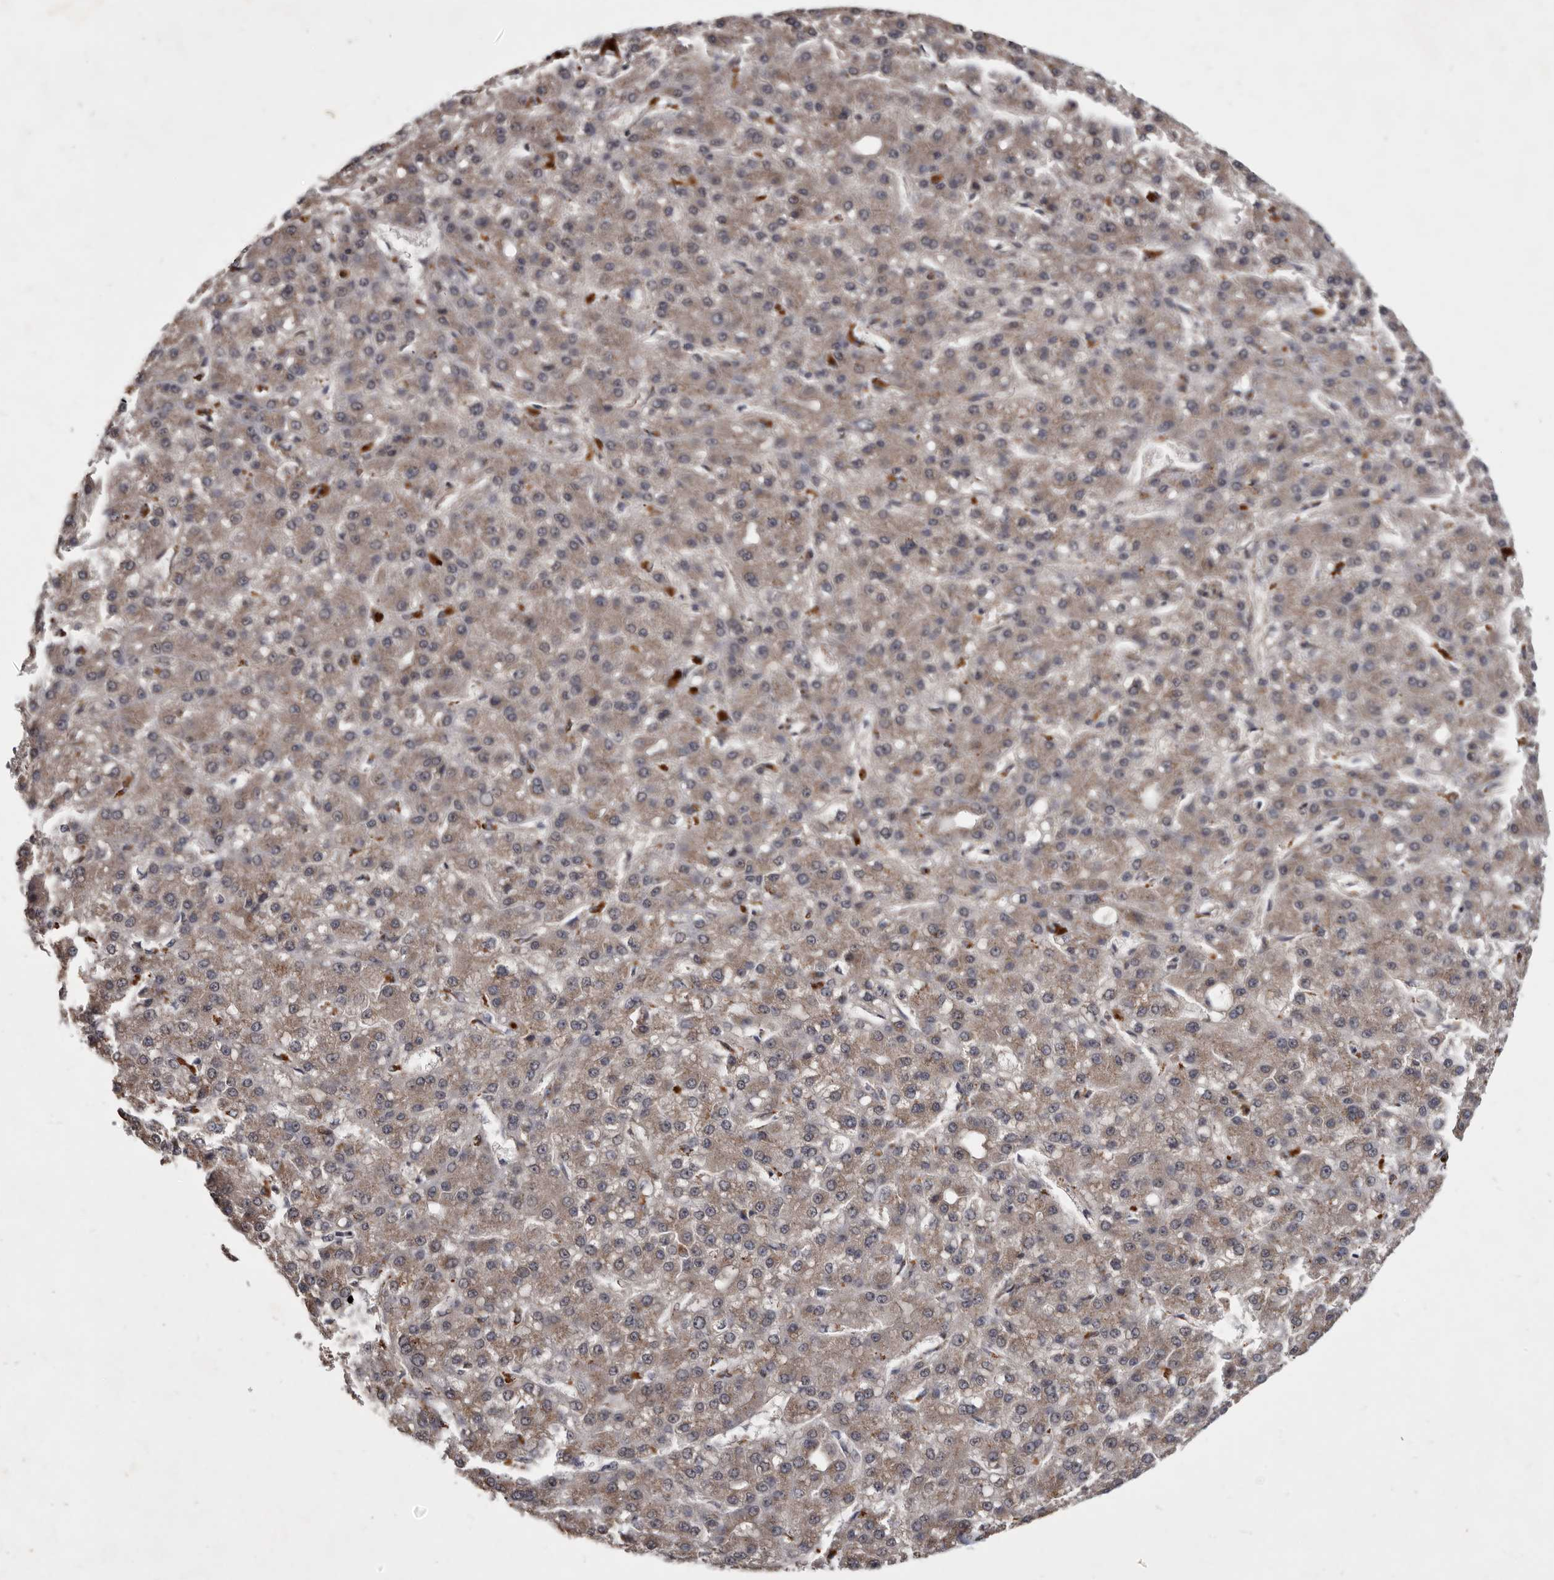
{"staining": {"intensity": "weak", "quantity": ">75%", "location": "cytoplasmic/membranous"}, "tissue": "liver cancer", "cell_type": "Tumor cells", "image_type": "cancer", "snomed": [{"axis": "morphology", "description": "Carcinoma, Hepatocellular, NOS"}, {"axis": "topography", "description": "Liver"}], "caption": "Hepatocellular carcinoma (liver) stained for a protein (brown) displays weak cytoplasmic/membranous positive positivity in approximately >75% of tumor cells.", "gene": "DNAJC28", "patient": {"sex": "male", "age": 67}}